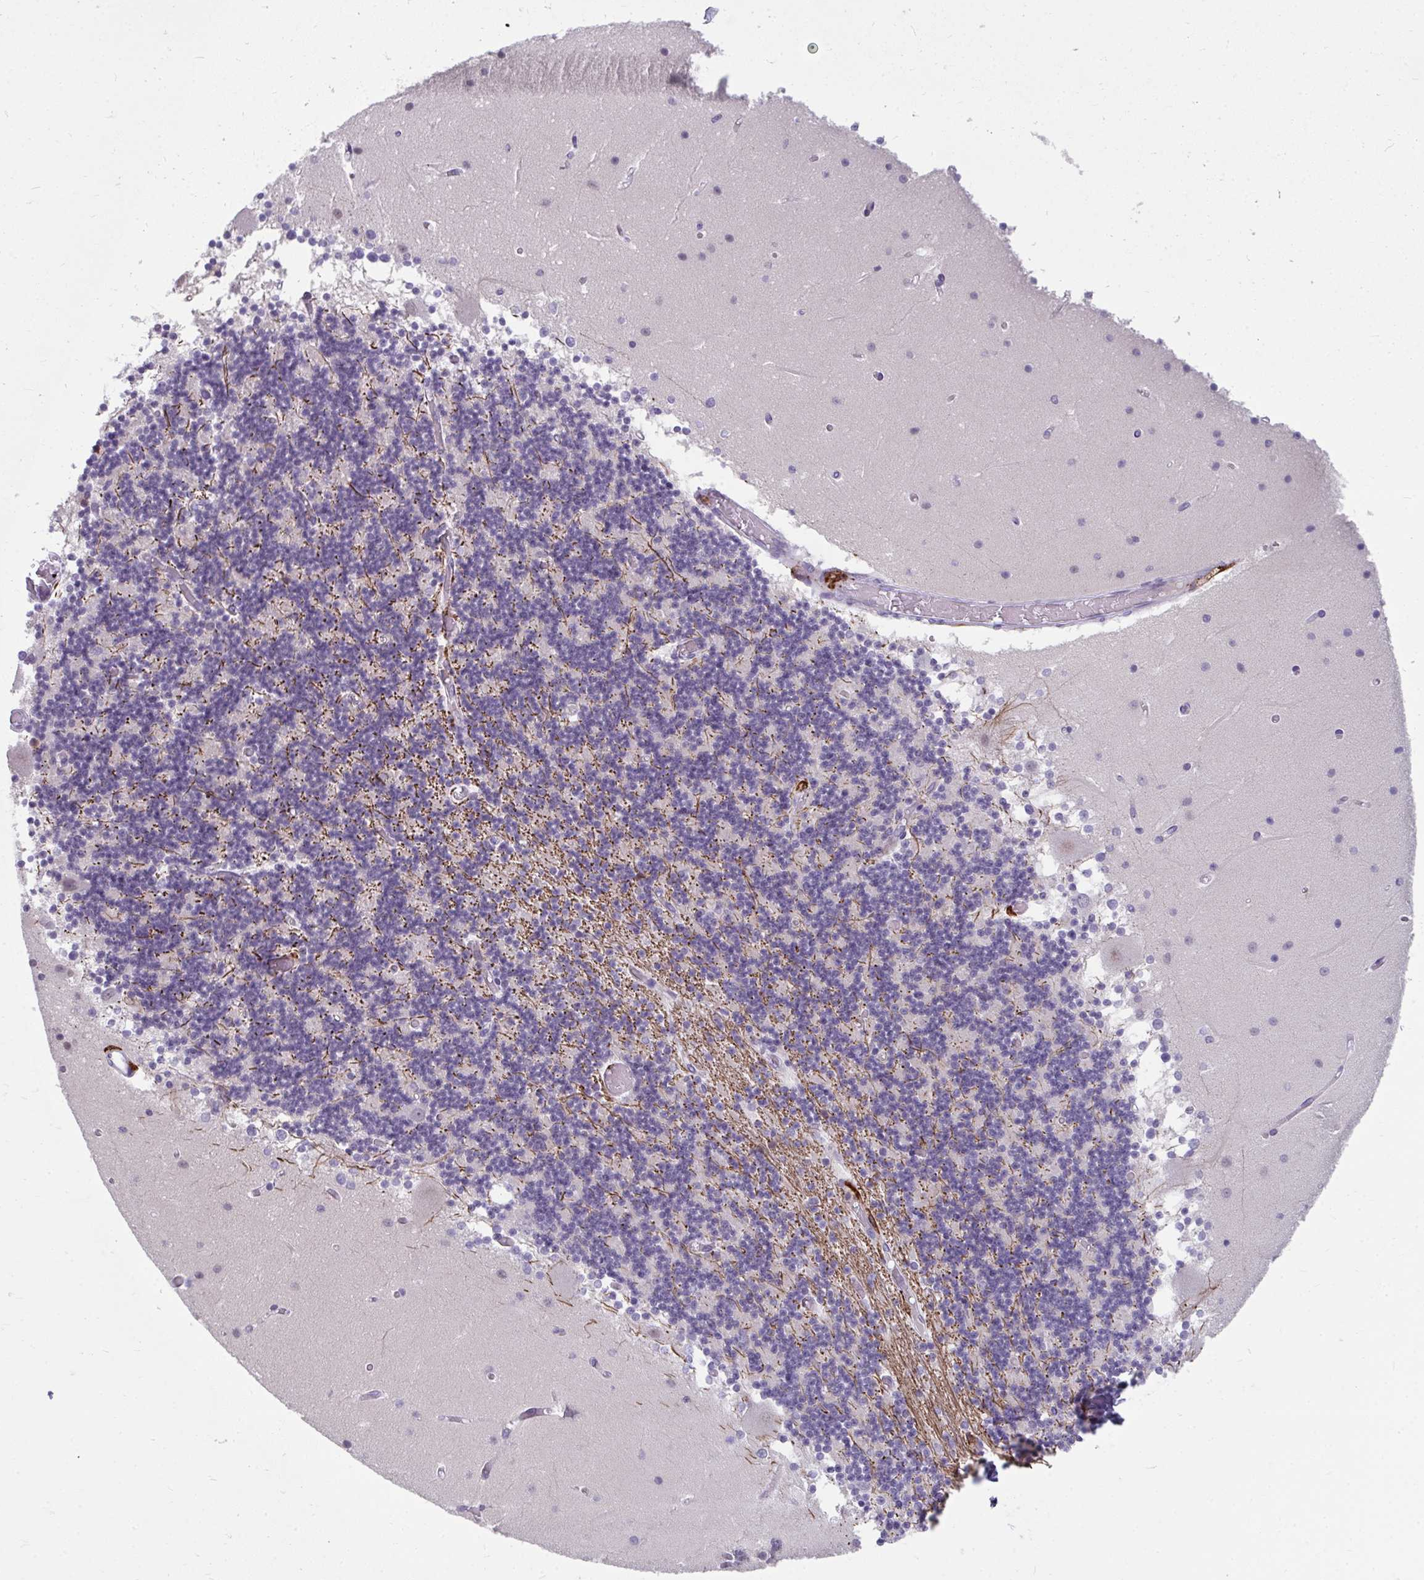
{"staining": {"intensity": "negative", "quantity": "none", "location": "none"}, "tissue": "cerebellum", "cell_type": "Cells in granular layer", "image_type": "normal", "snomed": [{"axis": "morphology", "description": "Normal tissue, NOS"}, {"axis": "topography", "description": "Cerebellum"}], "caption": "DAB immunohistochemical staining of unremarkable cerebellum shows no significant positivity in cells in granular layer. The staining is performed using DAB (3,3'-diaminobenzidine) brown chromogen with nuclei counter-stained in using hematoxylin.", "gene": "CD163", "patient": {"sex": "female", "age": 28}}